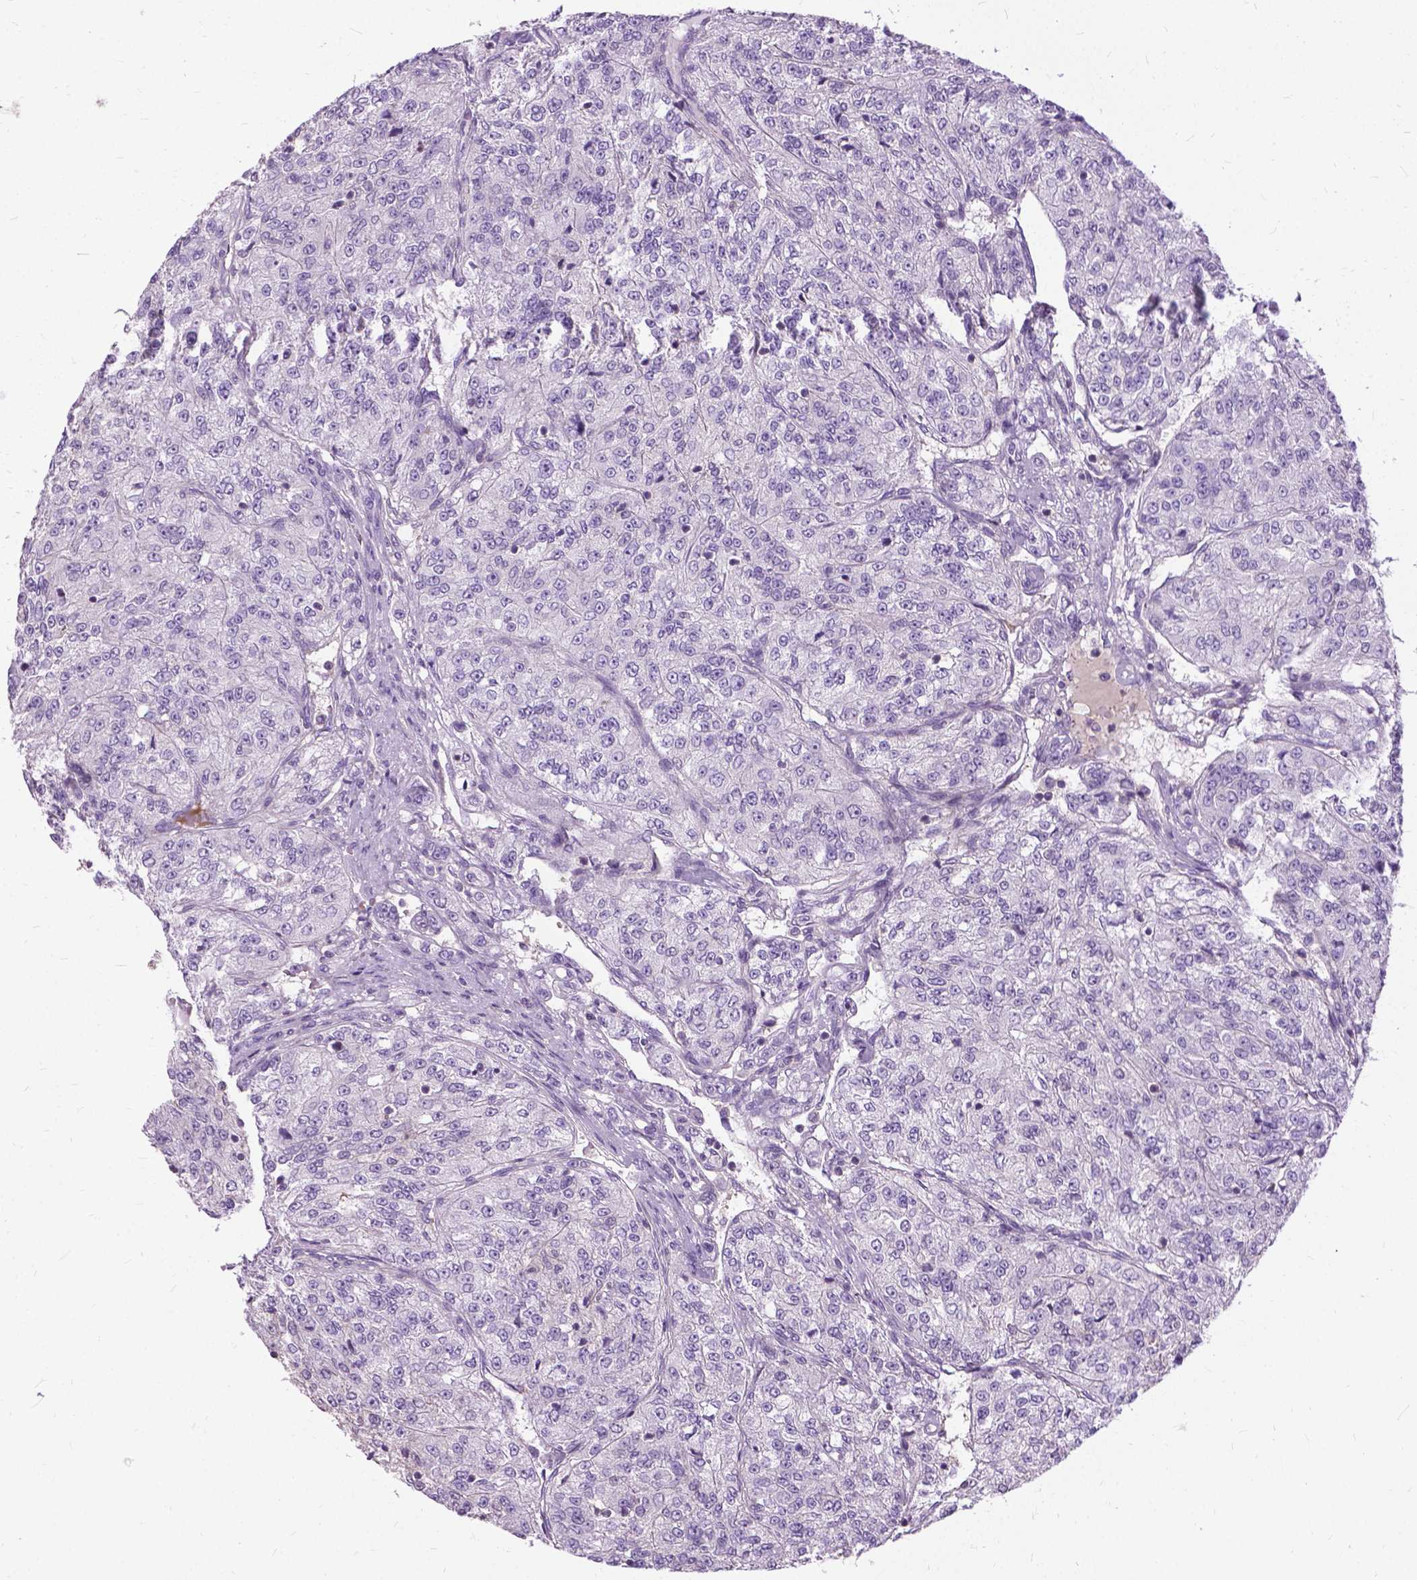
{"staining": {"intensity": "negative", "quantity": "none", "location": "none"}, "tissue": "renal cancer", "cell_type": "Tumor cells", "image_type": "cancer", "snomed": [{"axis": "morphology", "description": "Adenocarcinoma, NOS"}, {"axis": "topography", "description": "Kidney"}], "caption": "Immunohistochemical staining of human renal cancer (adenocarcinoma) shows no significant staining in tumor cells. Nuclei are stained in blue.", "gene": "JAK3", "patient": {"sex": "female", "age": 63}}